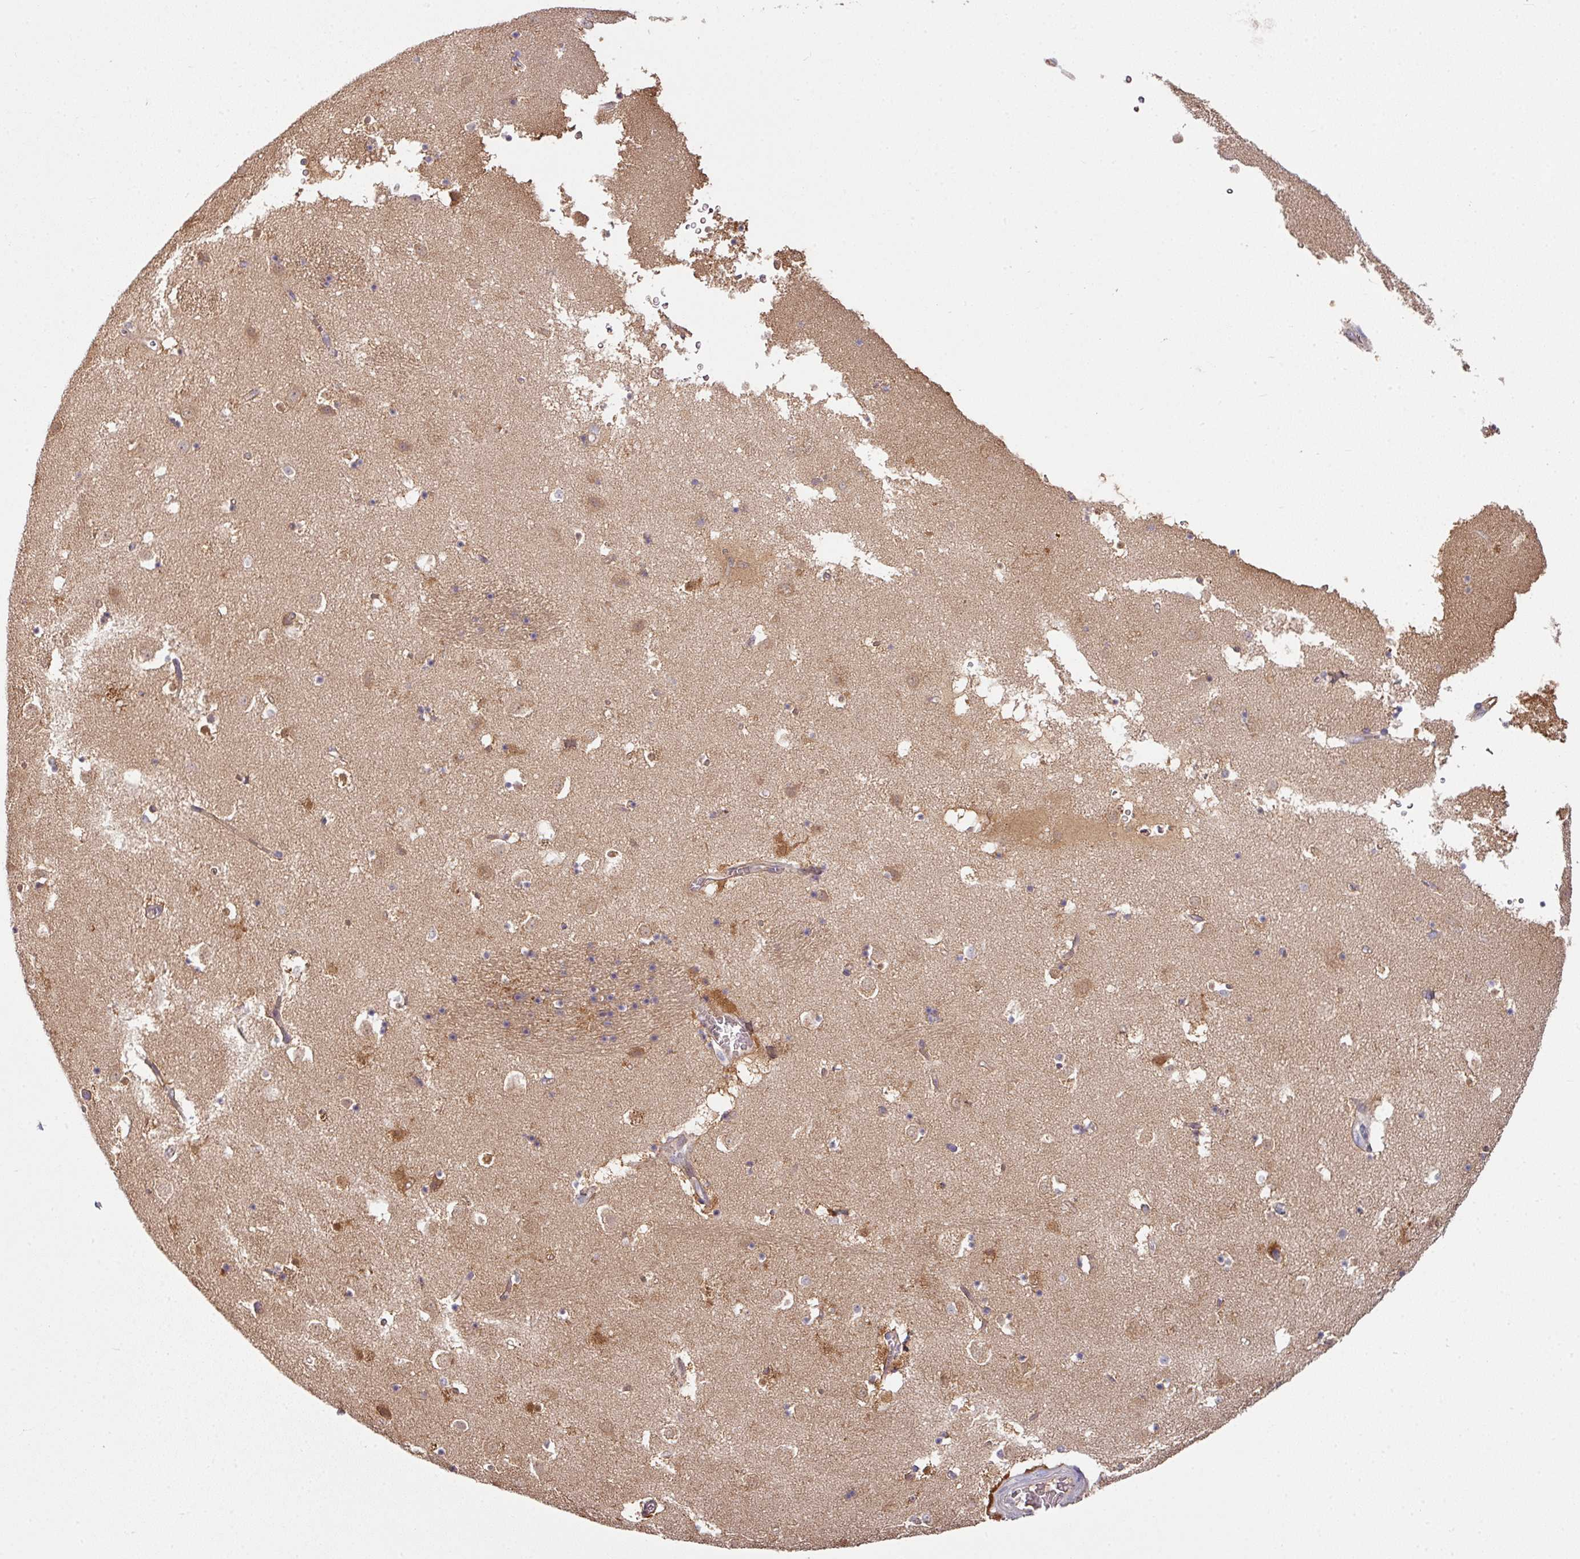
{"staining": {"intensity": "weak", "quantity": "<25%", "location": "cytoplasmic/membranous"}, "tissue": "caudate", "cell_type": "Glial cells", "image_type": "normal", "snomed": [{"axis": "morphology", "description": "Normal tissue, NOS"}, {"axis": "topography", "description": "Lateral ventricle wall"}], "caption": "This photomicrograph is of benign caudate stained with immunohistochemistry (IHC) to label a protein in brown with the nuclei are counter-stained blue. There is no positivity in glial cells.", "gene": "SLAMF6", "patient": {"sex": "male", "age": 58}}